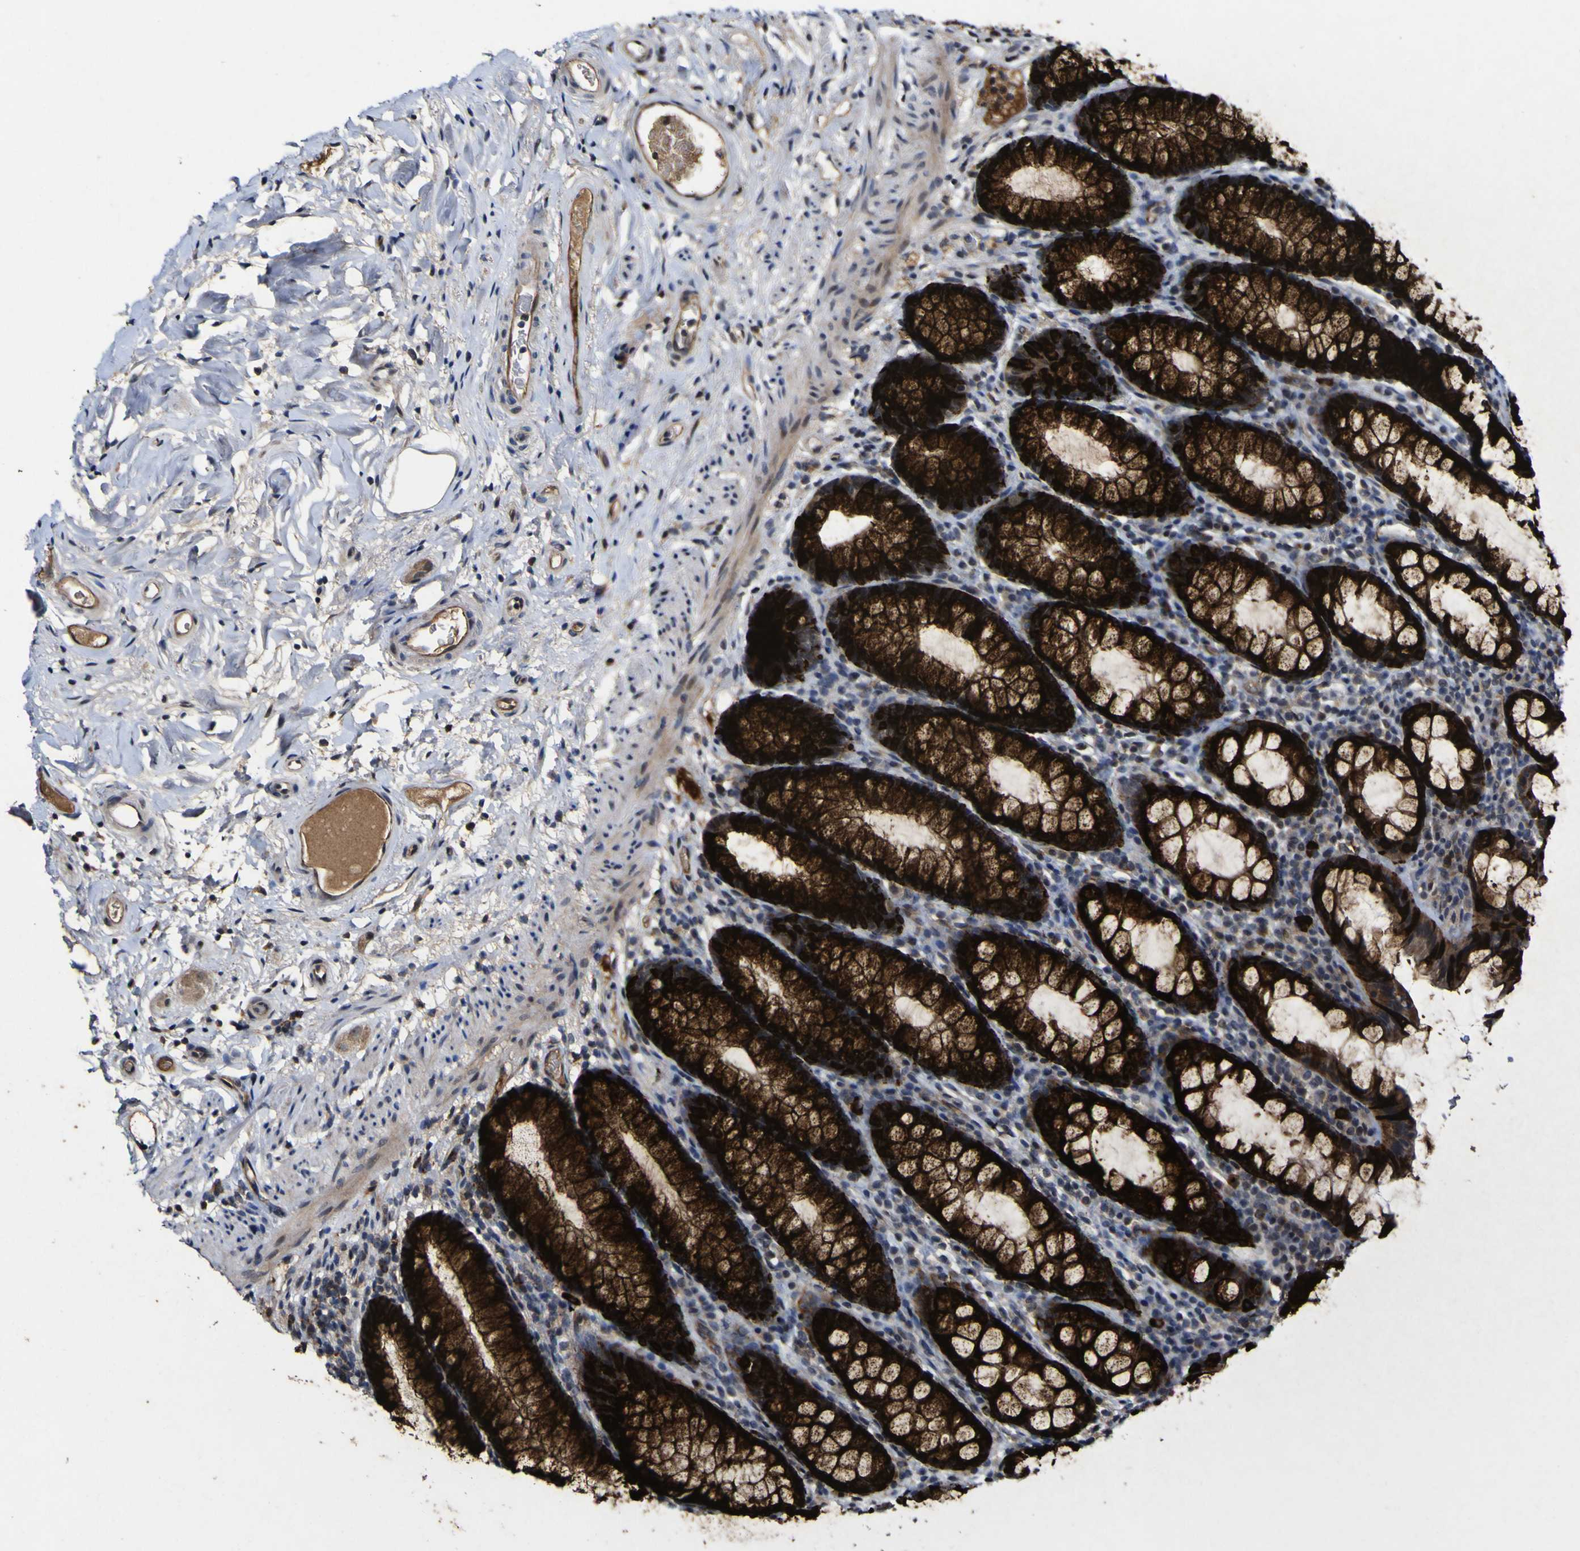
{"staining": {"intensity": "strong", "quantity": ">75%", "location": "cytoplasmic/membranous"}, "tissue": "rectum", "cell_type": "Glandular cells", "image_type": "normal", "snomed": [{"axis": "morphology", "description": "Normal tissue, NOS"}, {"axis": "topography", "description": "Rectum"}], "caption": "Protein staining demonstrates strong cytoplasmic/membranous positivity in approximately >75% of glandular cells in benign rectum.", "gene": "CCL2", "patient": {"sex": "male", "age": 92}}